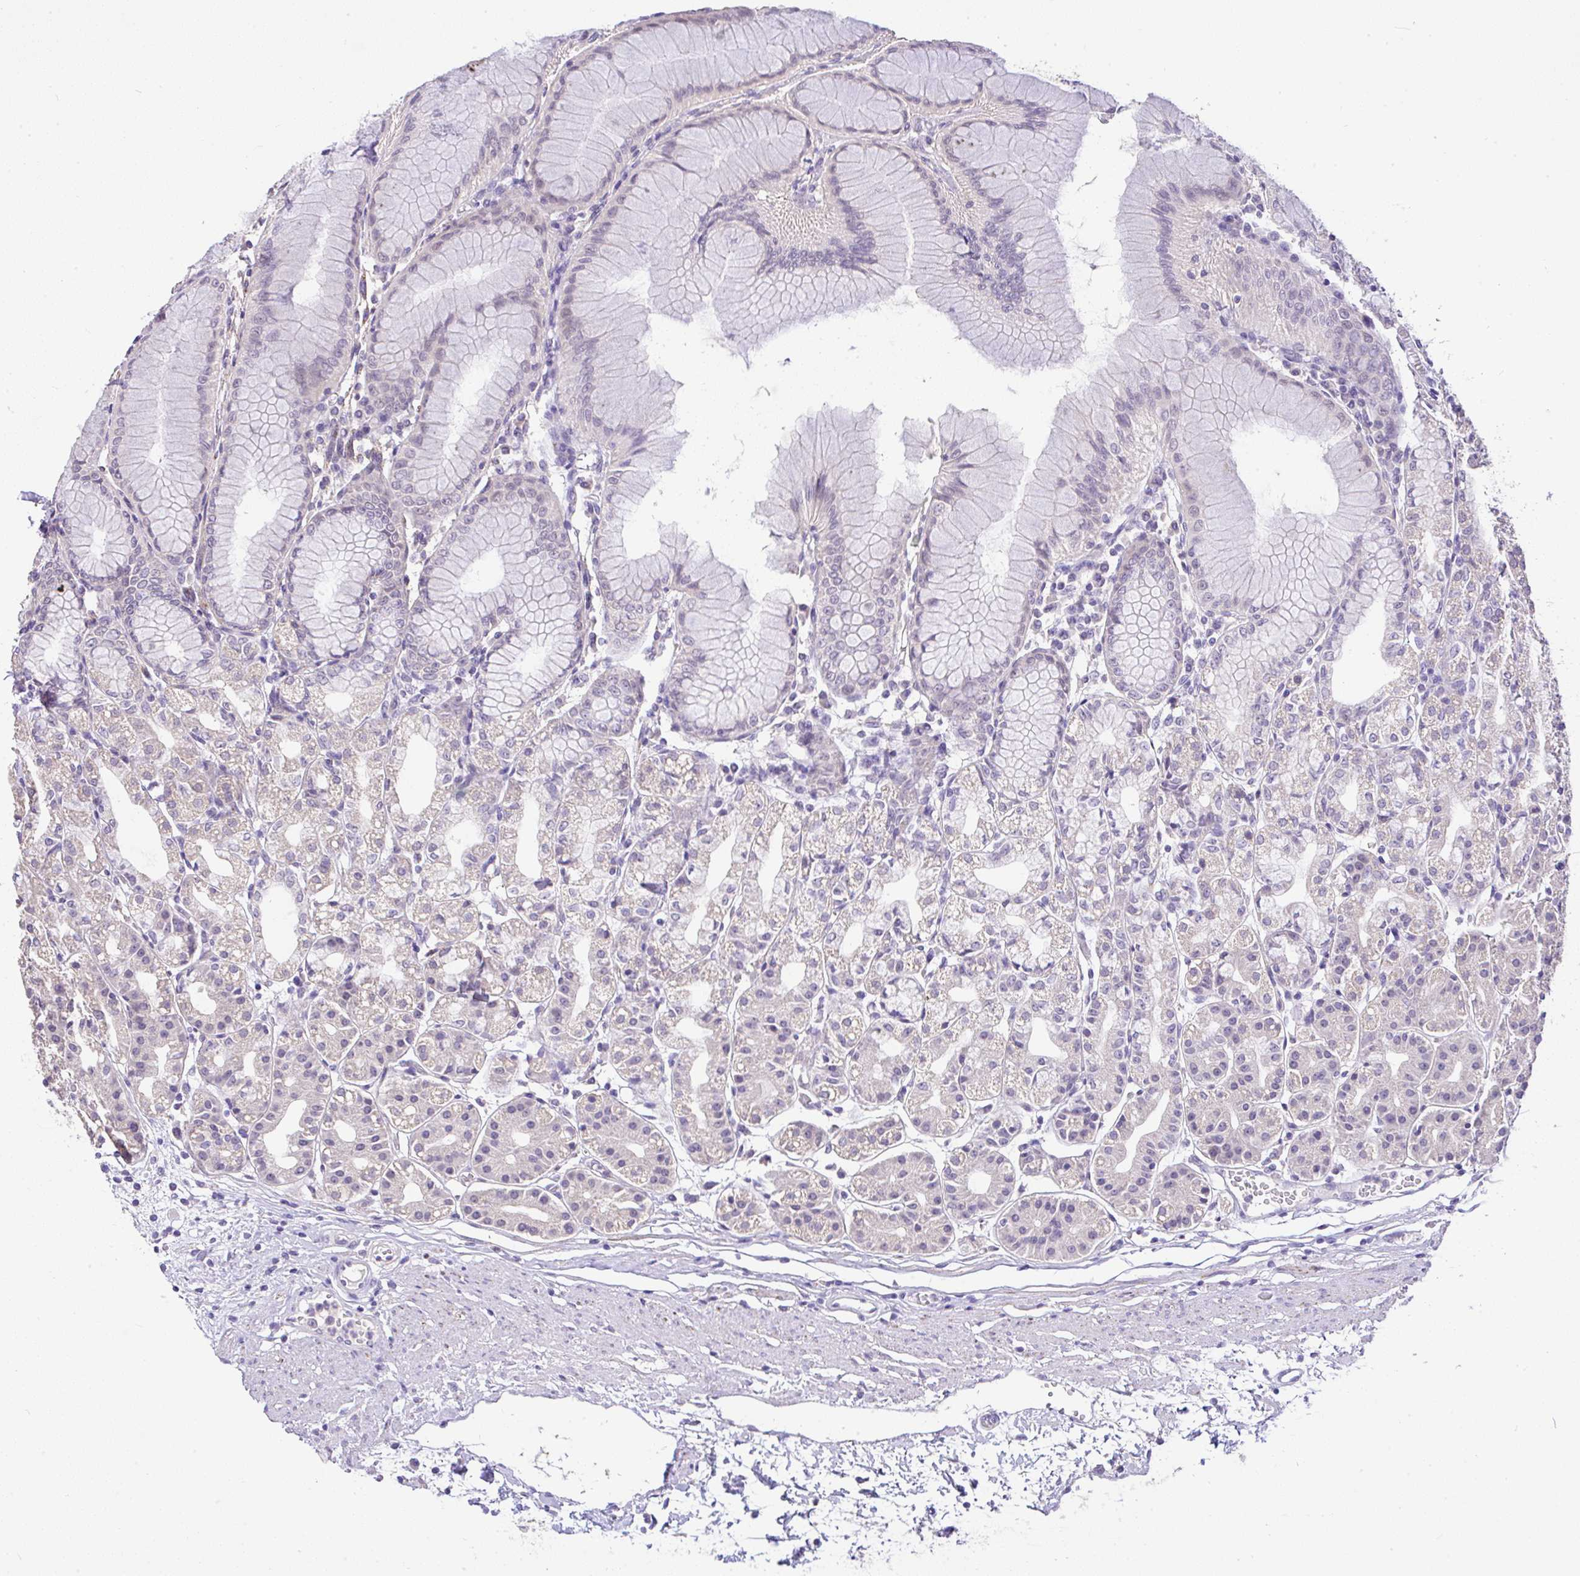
{"staining": {"intensity": "negative", "quantity": "none", "location": "none"}, "tissue": "stomach", "cell_type": "Glandular cells", "image_type": "normal", "snomed": [{"axis": "morphology", "description": "Normal tissue, NOS"}, {"axis": "topography", "description": "Stomach"}], "caption": "The image demonstrates no staining of glandular cells in normal stomach.", "gene": "CTU1", "patient": {"sex": "female", "age": 57}}